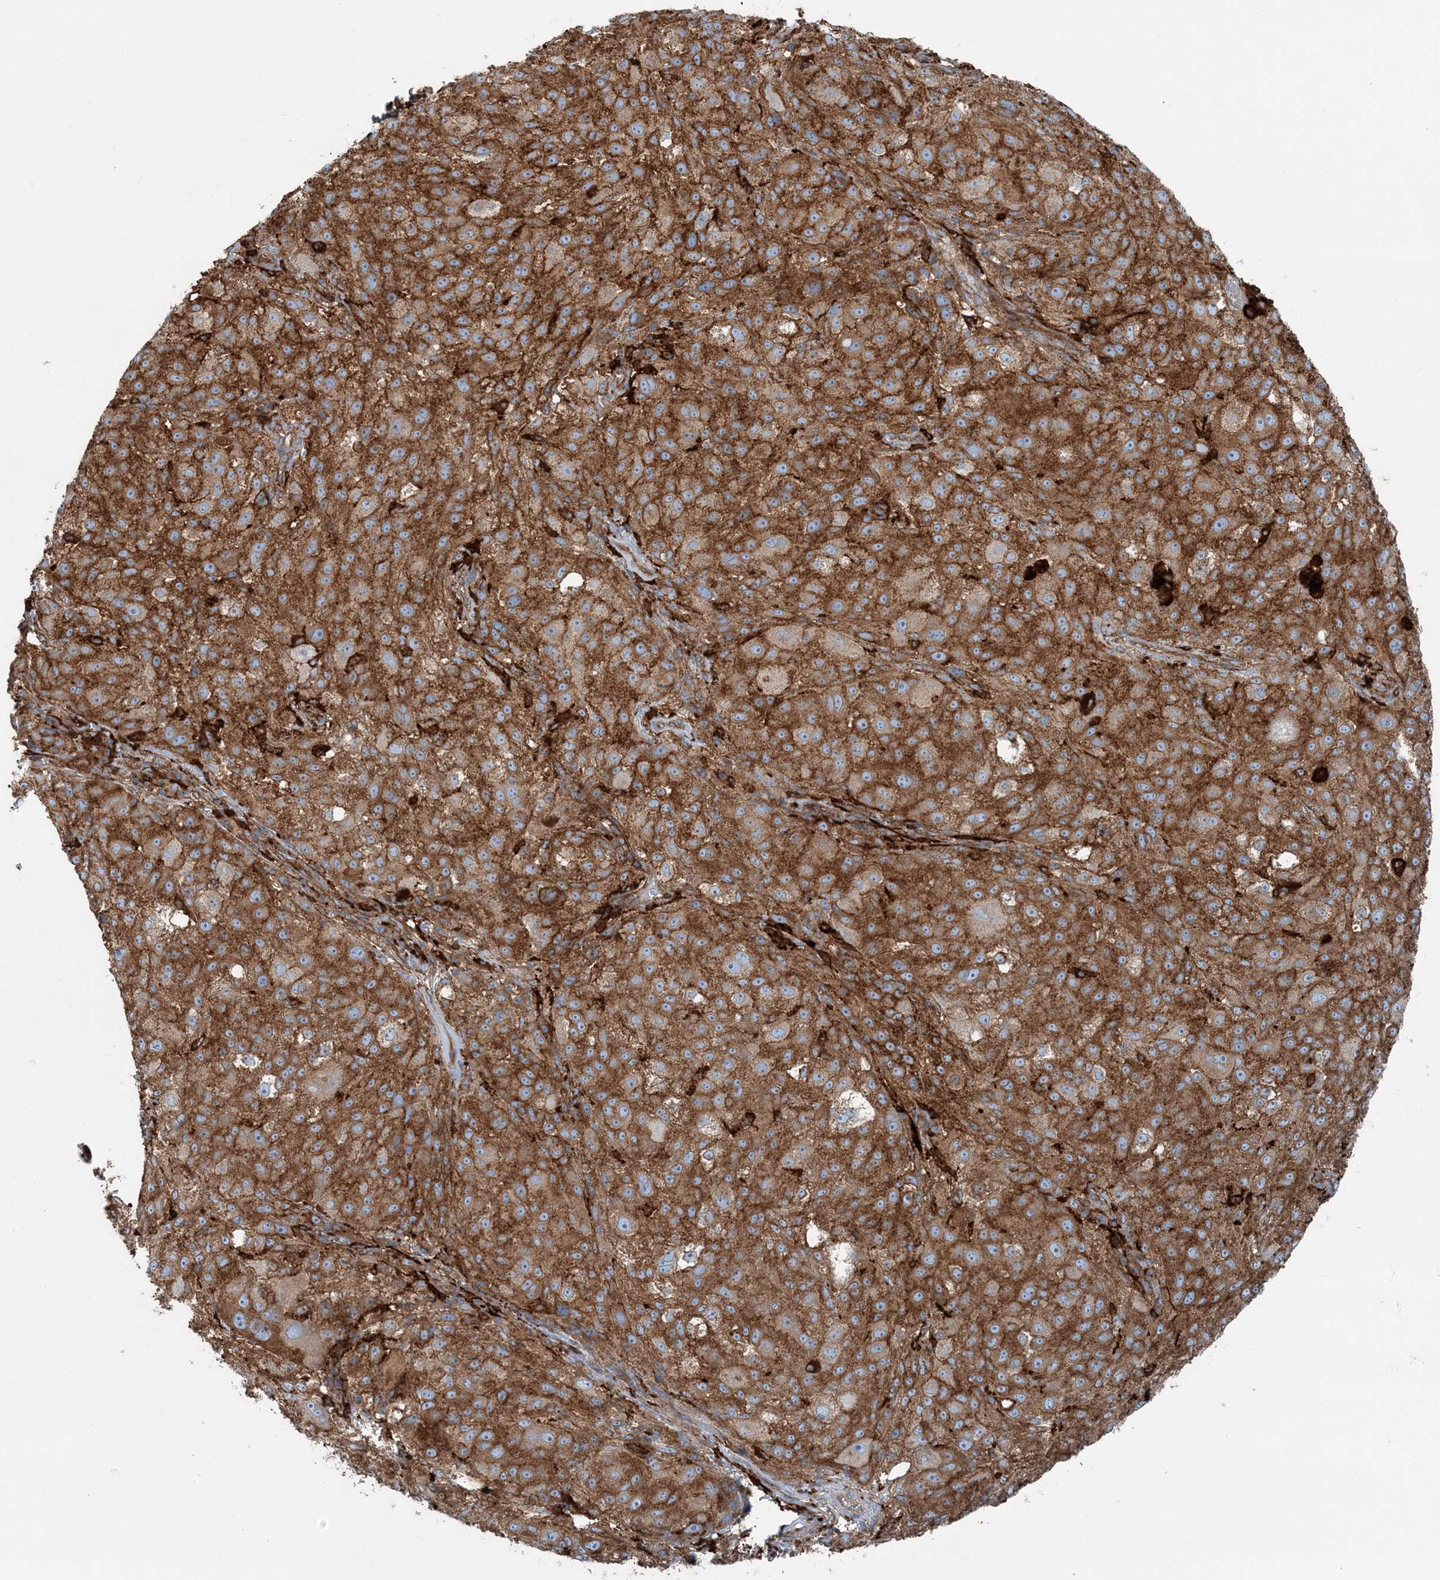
{"staining": {"intensity": "strong", "quantity": ">75%", "location": "cytoplasmic/membranous"}, "tissue": "melanoma", "cell_type": "Tumor cells", "image_type": "cancer", "snomed": [{"axis": "morphology", "description": "Necrosis, NOS"}, {"axis": "morphology", "description": "Malignant melanoma, NOS"}, {"axis": "topography", "description": "Skin"}], "caption": "Protein staining of melanoma tissue demonstrates strong cytoplasmic/membranous staining in about >75% of tumor cells.", "gene": "SNX2", "patient": {"sex": "female", "age": 87}}